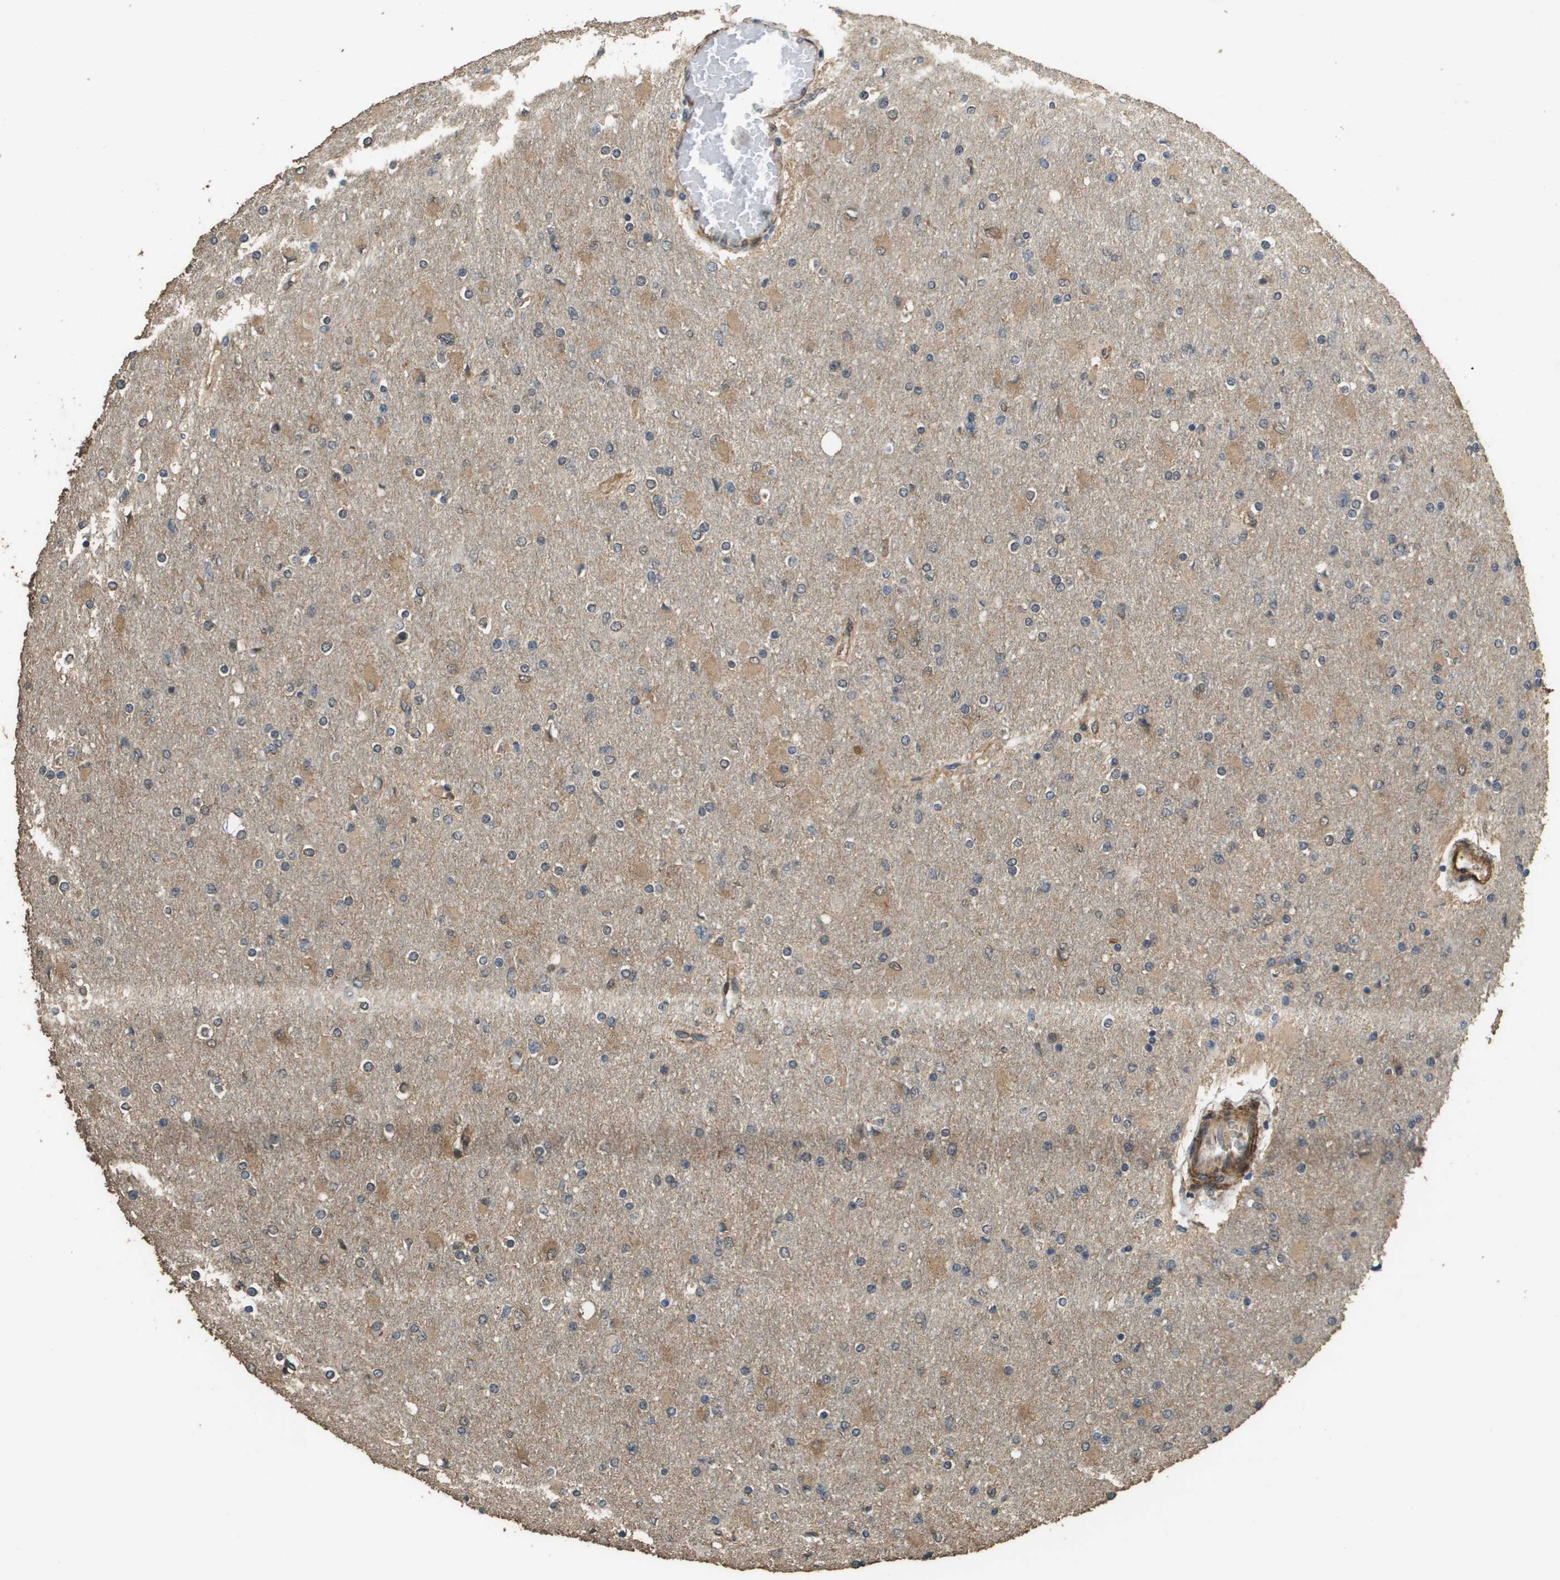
{"staining": {"intensity": "moderate", "quantity": "25%-75%", "location": "cytoplasmic/membranous"}, "tissue": "glioma", "cell_type": "Tumor cells", "image_type": "cancer", "snomed": [{"axis": "morphology", "description": "Glioma, malignant, High grade"}, {"axis": "topography", "description": "Cerebral cortex"}], "caption": "Tumor cells reveal moderate cytoplasmic/membranous staining in about 25%-75% of cells in glioma.", "gene": "AAMP", "patient": {"sex": "female", "age": 36}}